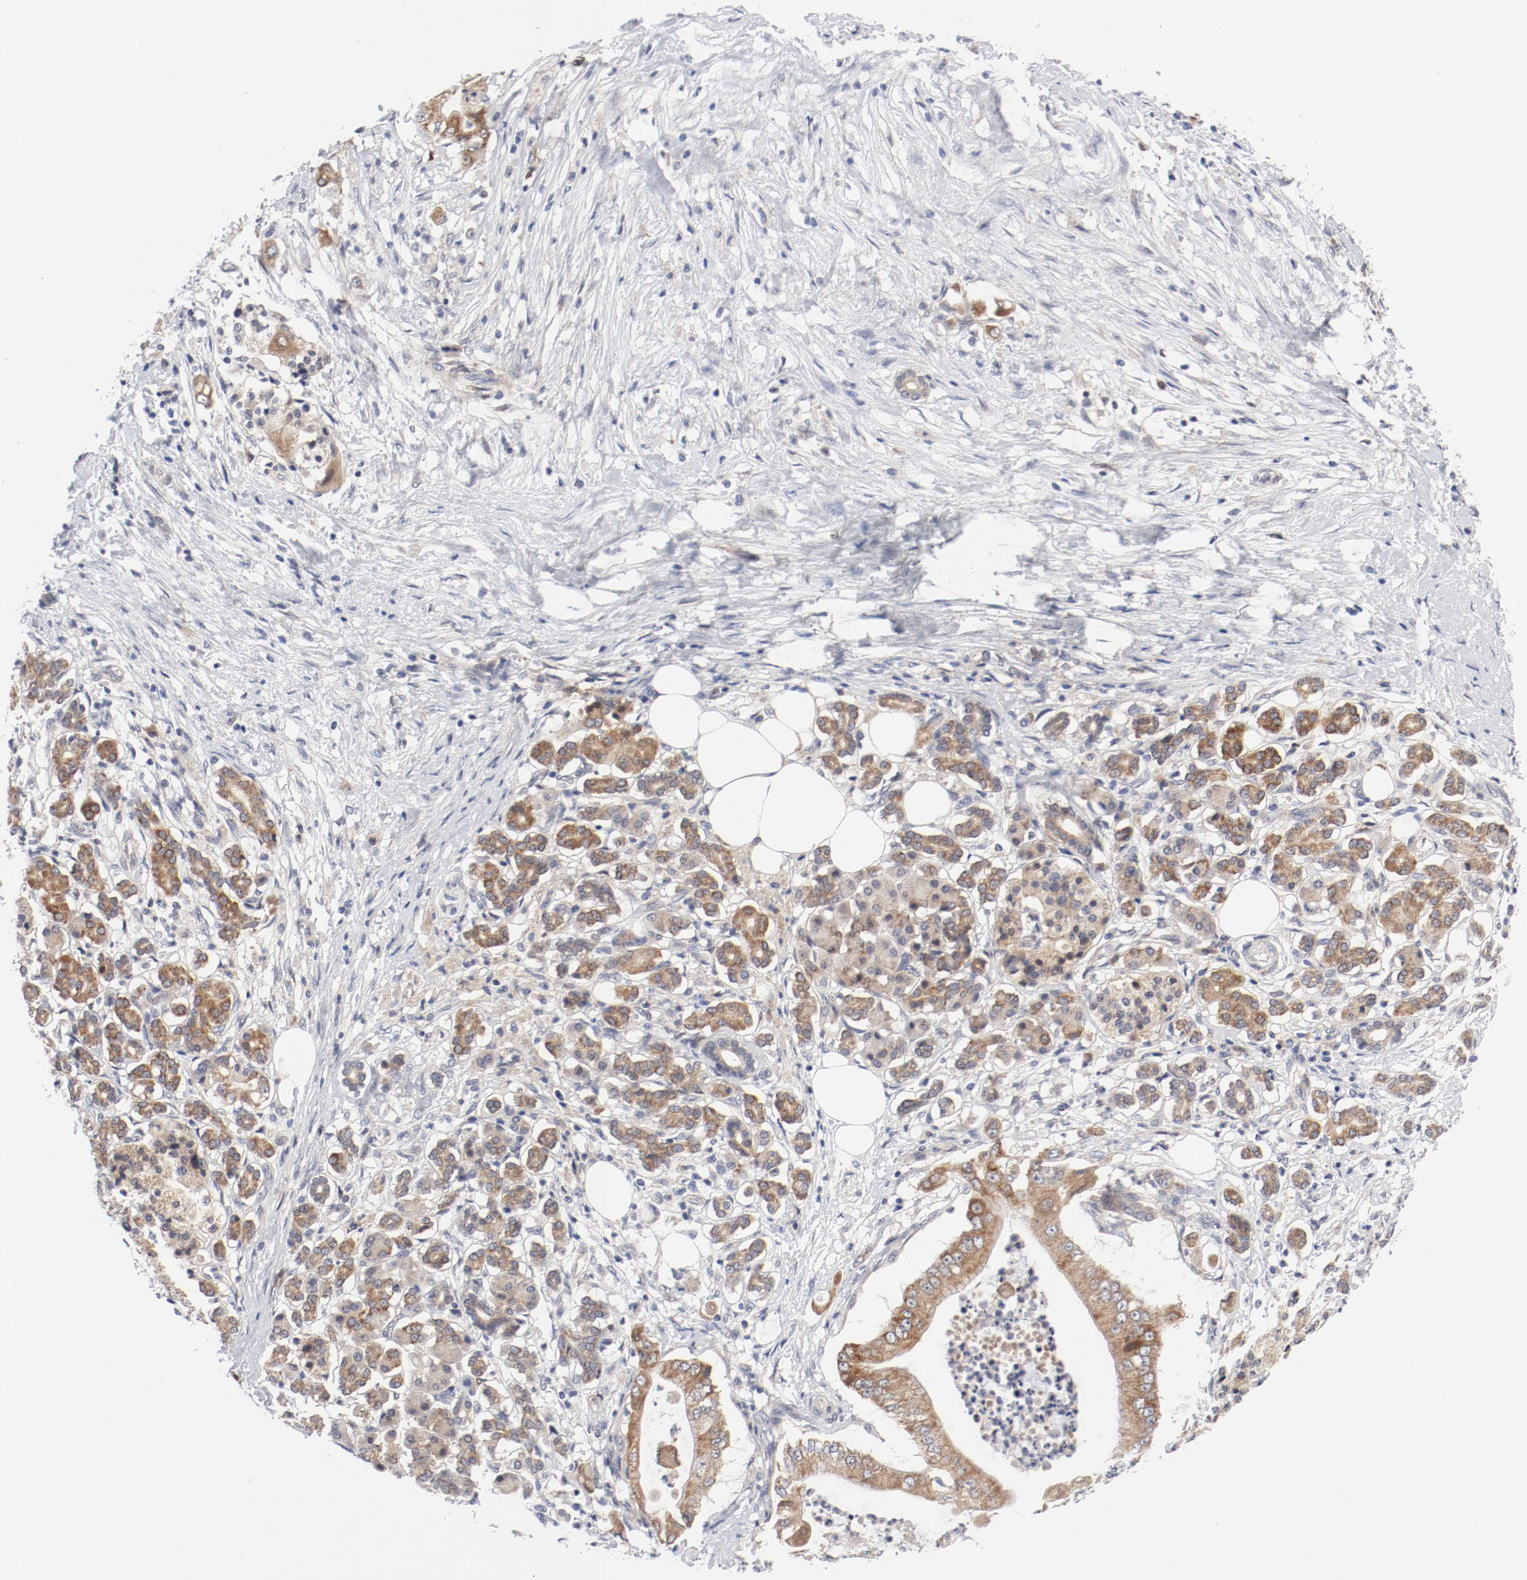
{"staining": {"intensity": "strong", "quantity": ">75%", "location": "cytoplasmic/membranous"}, "tissue": "pancreatic cancer", "cell_type": "Tumor cells", "image_type": "cancer", "snomed": [{"axis": "morphology", "description": "Adenocarcinoma, NOS"}, {"axis": "topography", "description": "Pancreas"}], "caption": "Human pancreatic cancer (adenocarcinoma) stained with a protein marker shows strong staining in tumor cells.", "gene": "BAD", "patient": {"sex": "male", "age": 62}}